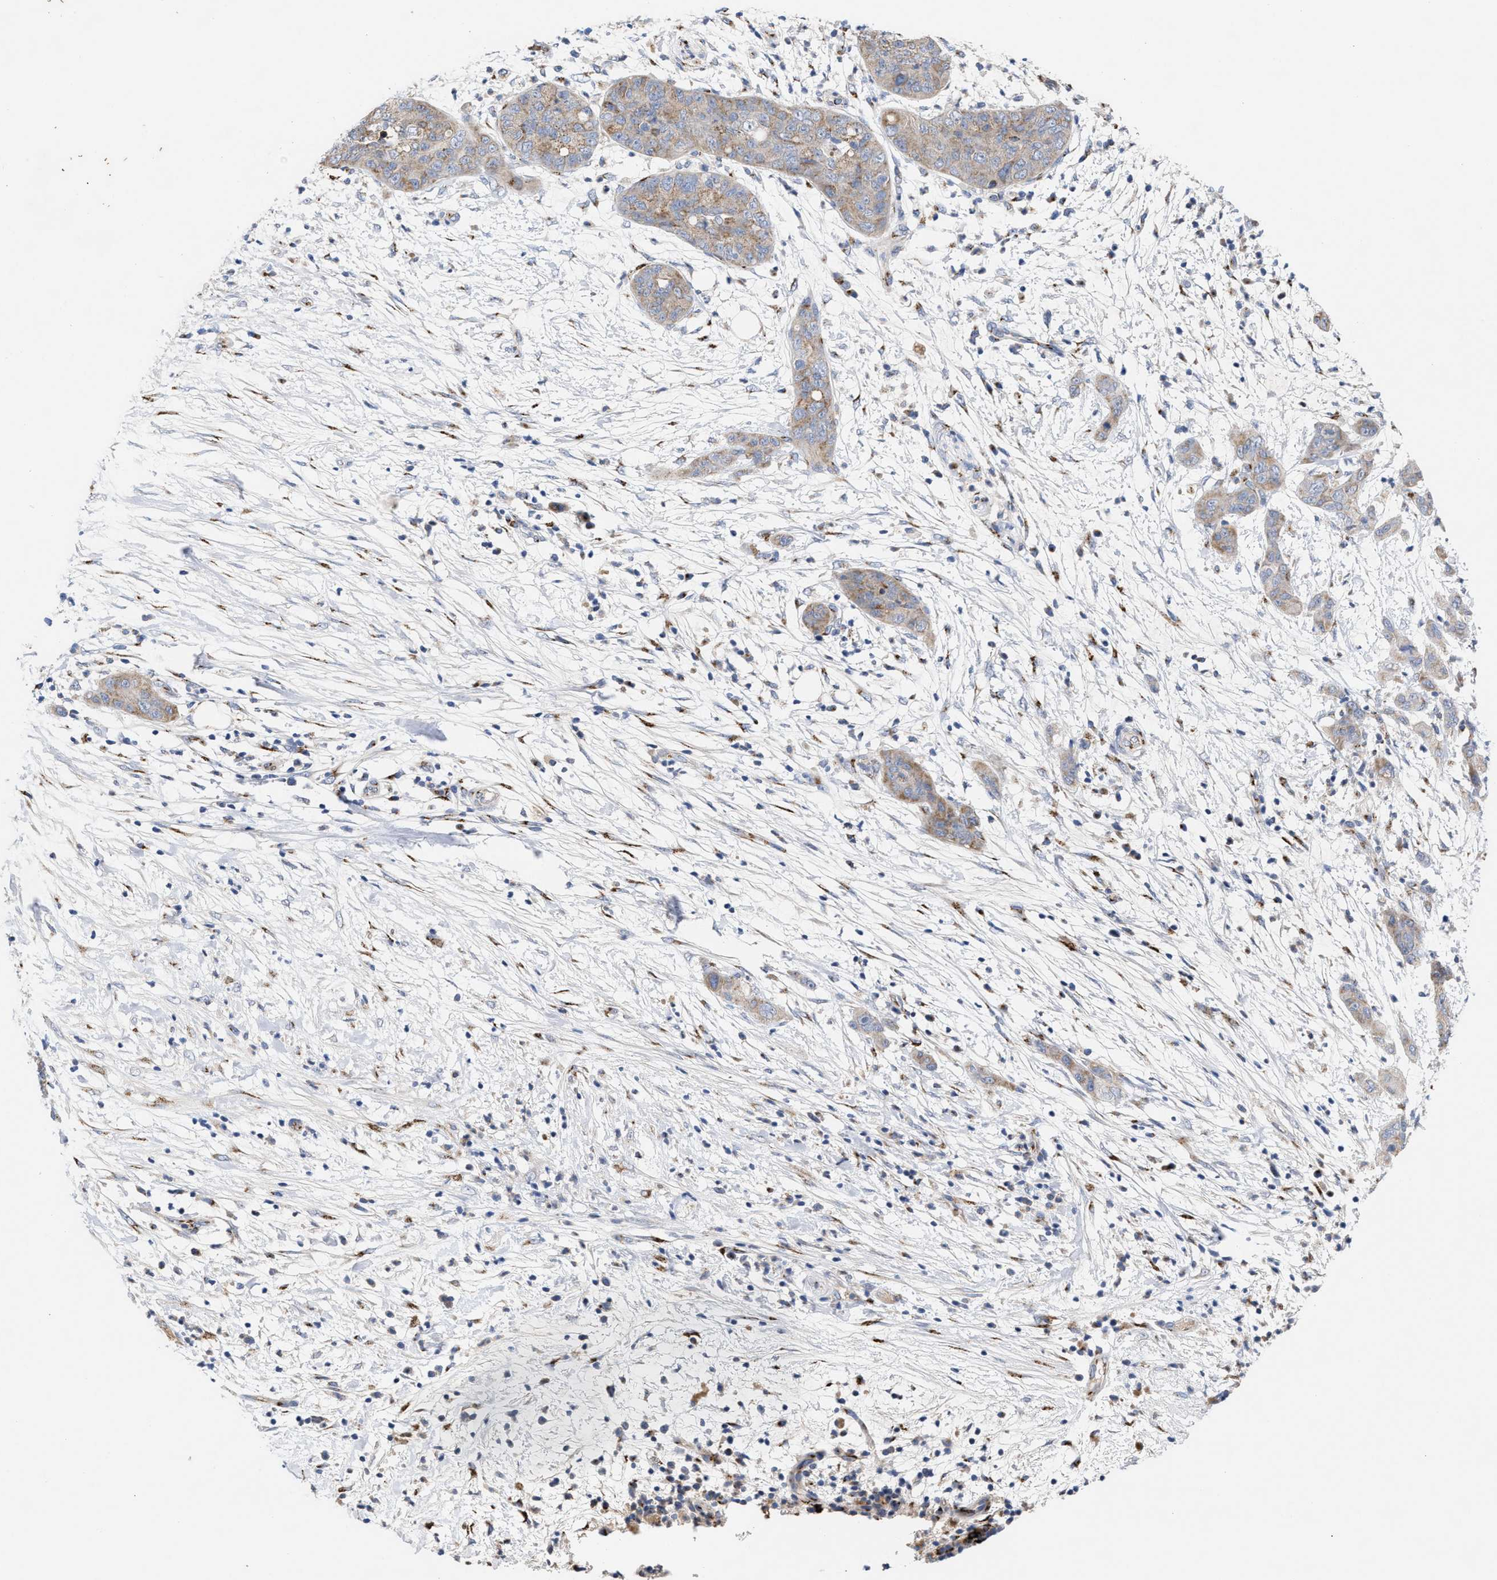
{"staining": {"intensity": "weak", "quantity": ">75%", "location": "cytoplasmic/membranous"}, "tissue": "pancreatic cancer", "cell_type": "Tumor cells", "image_type": "cancer", "snomed": [{"axis": "morphology", "description": "Adenocarcinoma, NOS"}, {"axis": "topography", "description": "Pancreas"}], "caption": "Pancreatic cancer was stained to show a protein in brown. There is low levels of weak cytoplasmic/membranous staining in about >75% of tumor cells.", "gene": "CCL2", "patient": {"sex": "female", "age": 78}}